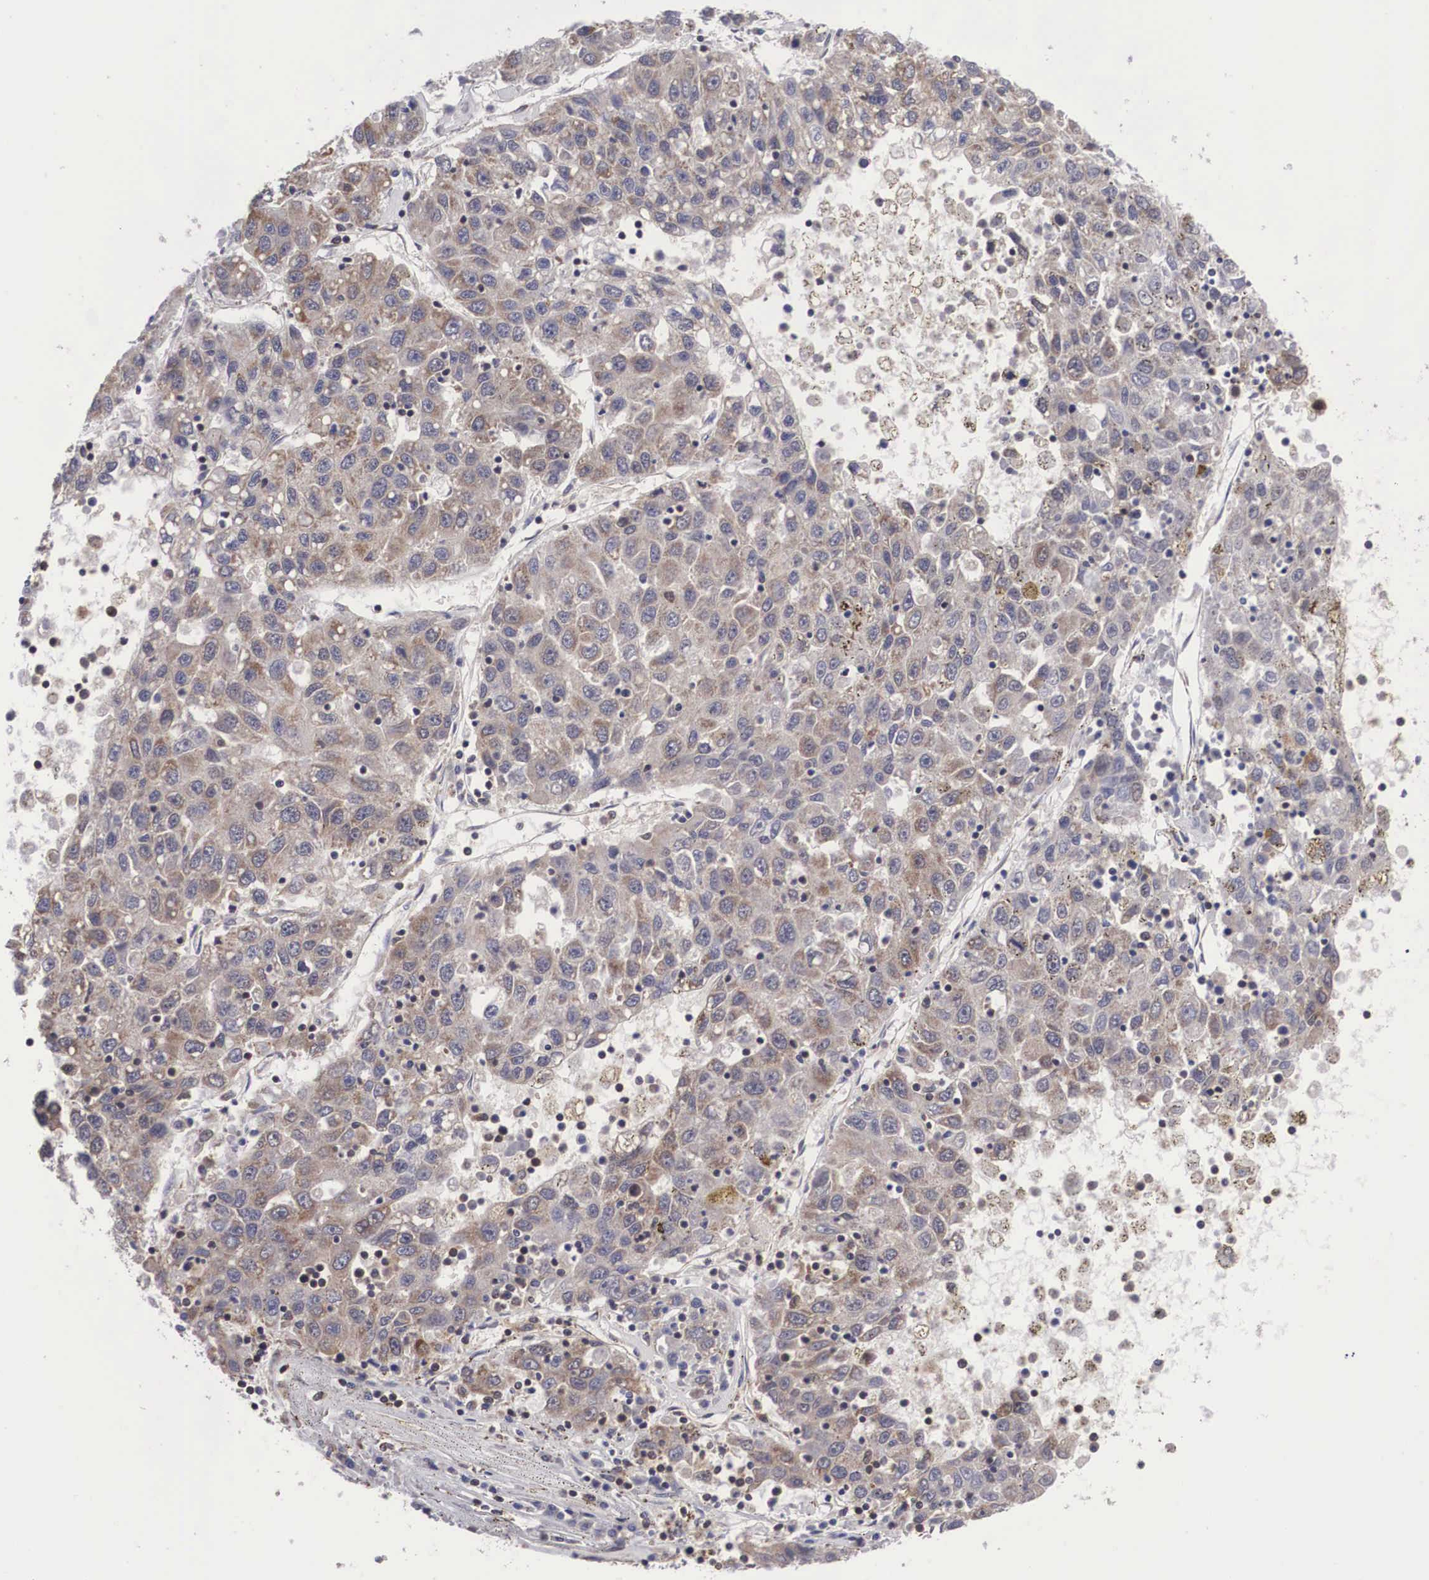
{"staining": {"intensity": "weak", "quantity": ">75%", "location": "cytoplasmic/membranous"}, "tissue": "liver cancer", "cell_type": "Tumor cells", "image_type": "cancer", "snomed": [{"axis": "morphology", "description": "Carcinoma, Hepatocellular, NOS"}, {"axis": "topography", "description": "Liver"}], "caption": "Liver hepatocellular carcinoma stained with DAB immunohistochemistry (IHC) shows low levels of weak cytoplasmic/membranous positivity in about >75% of tumor cells.", "gene": "DHRS1", "patient": {"sex": "male", "age": 49}}